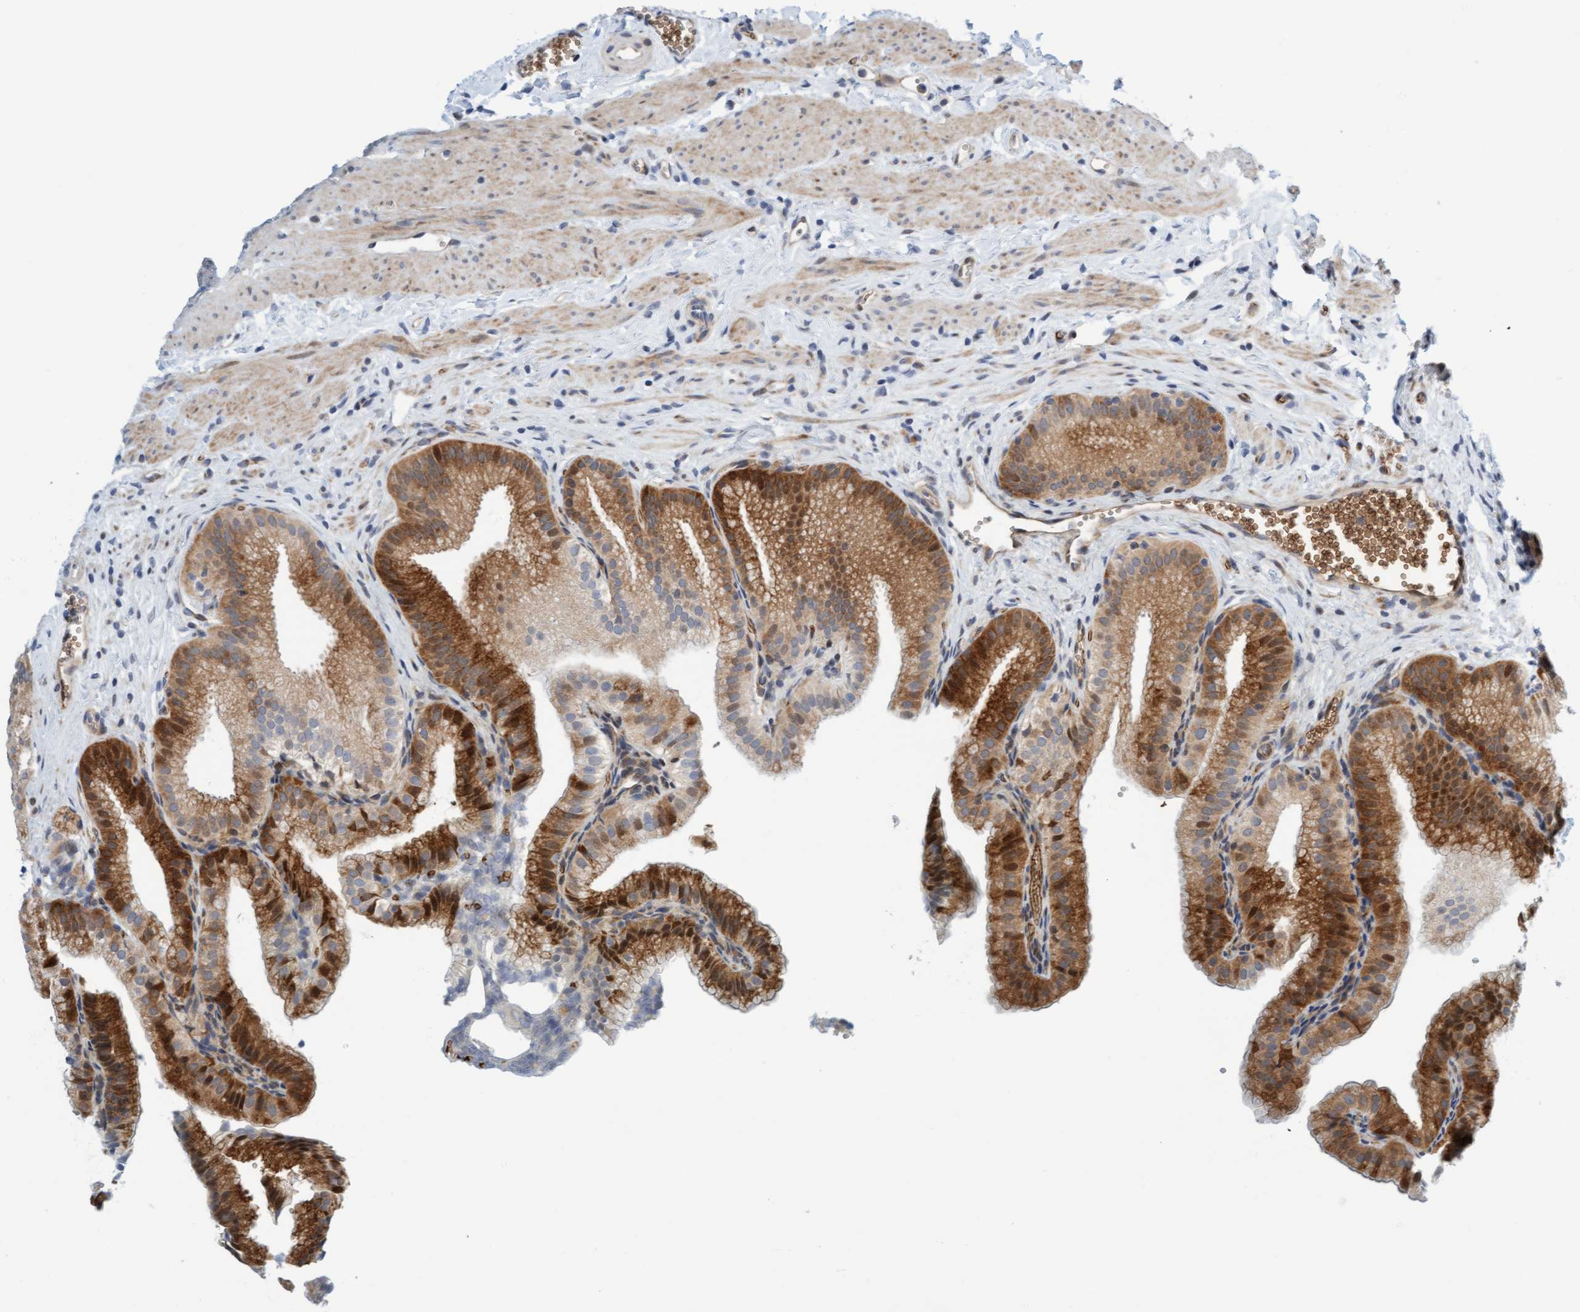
{"staining": {"intensity": "moderate", "quantity": ">75%", "location": "cytoplasmic/membranous,nuclear"}, "tissue": "gallbladder", "cell_type": "Glandular cells", "image_type": "normal", "snomed": [{"axis": "morphology", "description": "Normal tissue, NOS"}, {"axis": "topography", "description": "Gallbladder"}], "caption": "An immunohistochemistry photomicrograph of benign tissue is shown. Protein staining in brown labels moderate cytoplasmic/membranous,nuclear positivity in gallbladder within glandular cells. Nuclei are stained in blue.", "gene": "EIF4EBP1", "patient": {"sex": "male", "age": 38}}